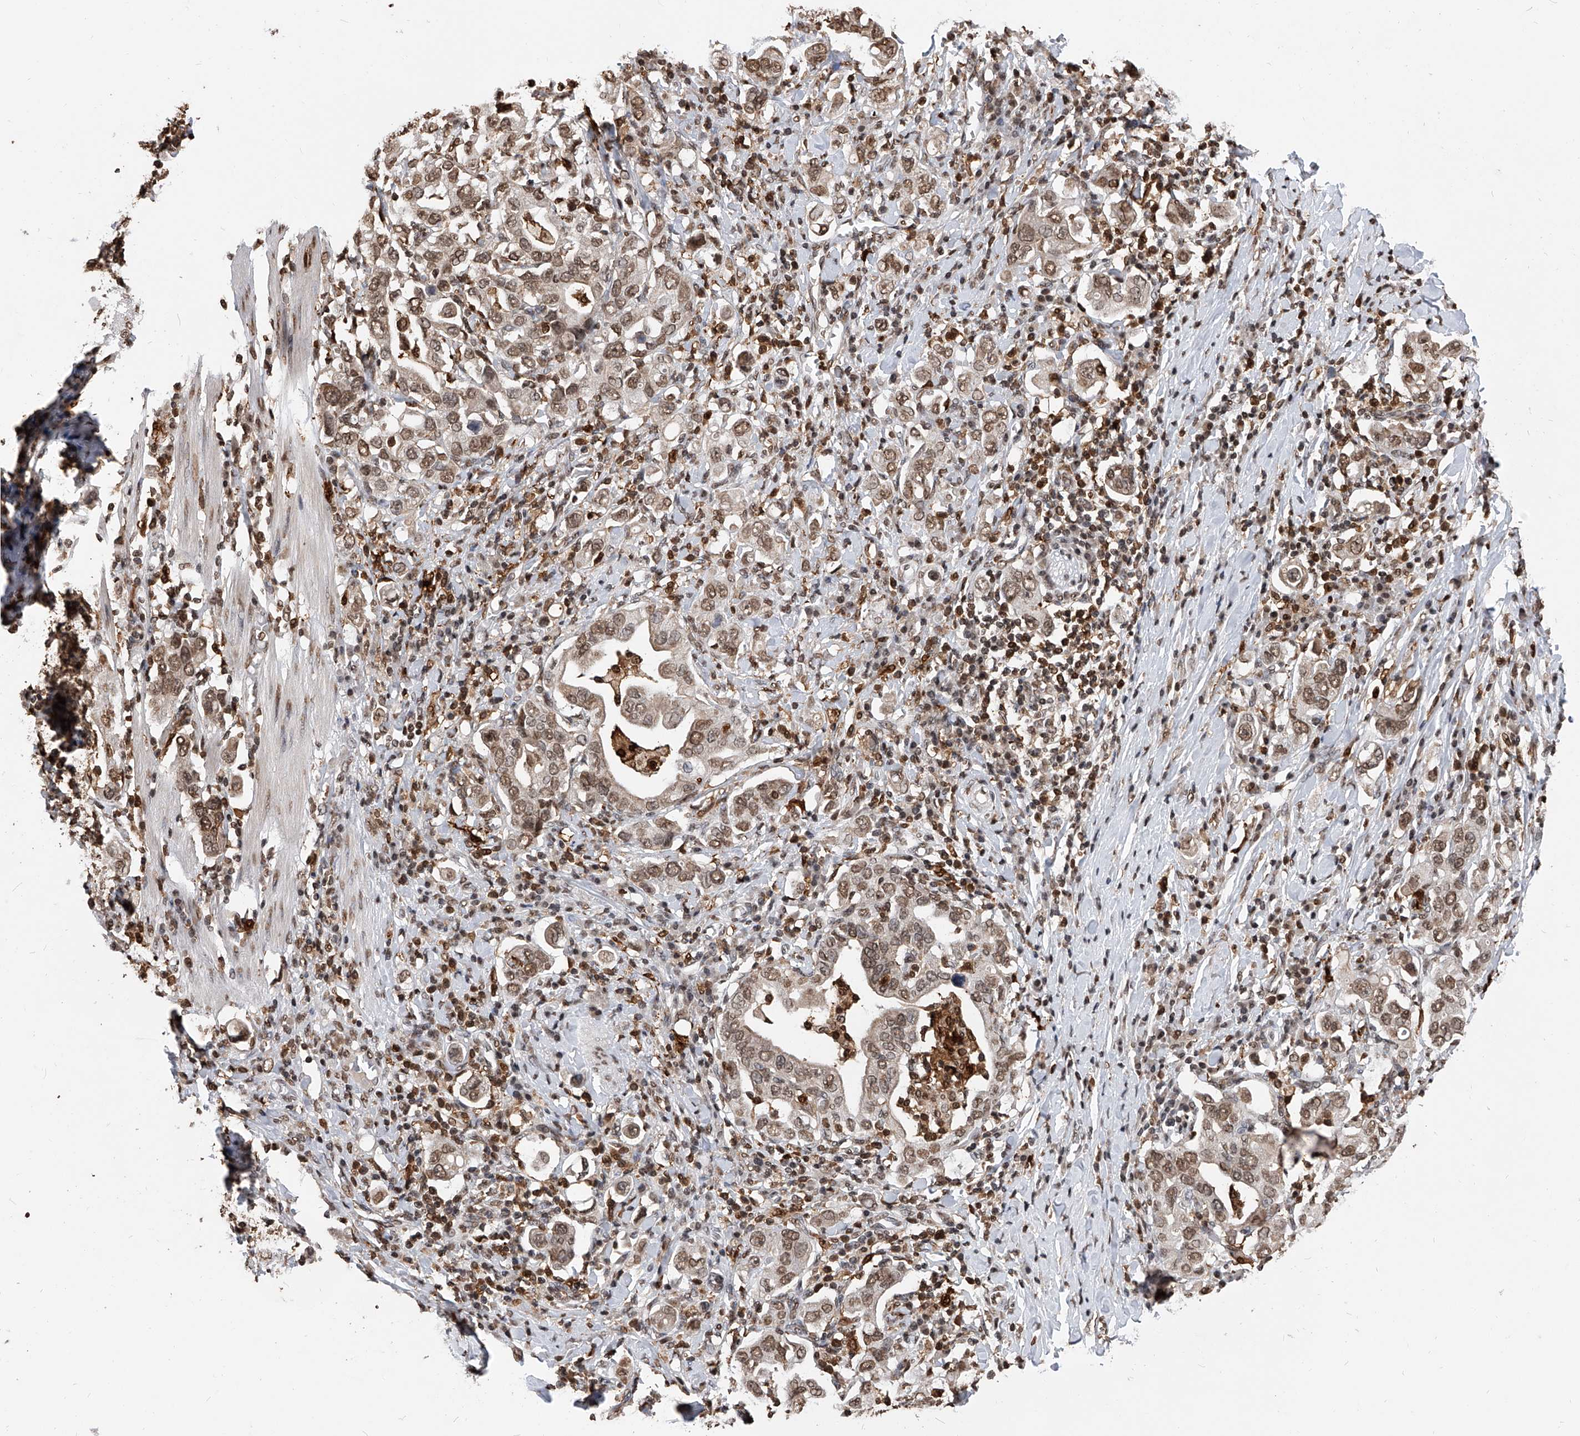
{"staining": {"intensity": "moderate", "quantity": ">75%", "location": "nuclear"}, "tissue": "stomach cancer", "cell_type": "Tumor cells", "image_type": "cancer", "snomed": [{"axis": "morphology", "description": "Adenocarcinoma, NOS"}, {"axis": "topography", "description": "Stomach, upper"}], "caption": "High-magnification brightfield microscopy of adenocarcinoma (stomach) stained with DAB (brown) and counterstained with hematoxylin (blue). tumor cells exhibit moderate nuclear expression is present in about>75% of cells.", "gene": "CFAP410", "patient": {"sex": "male", "age": 62}}